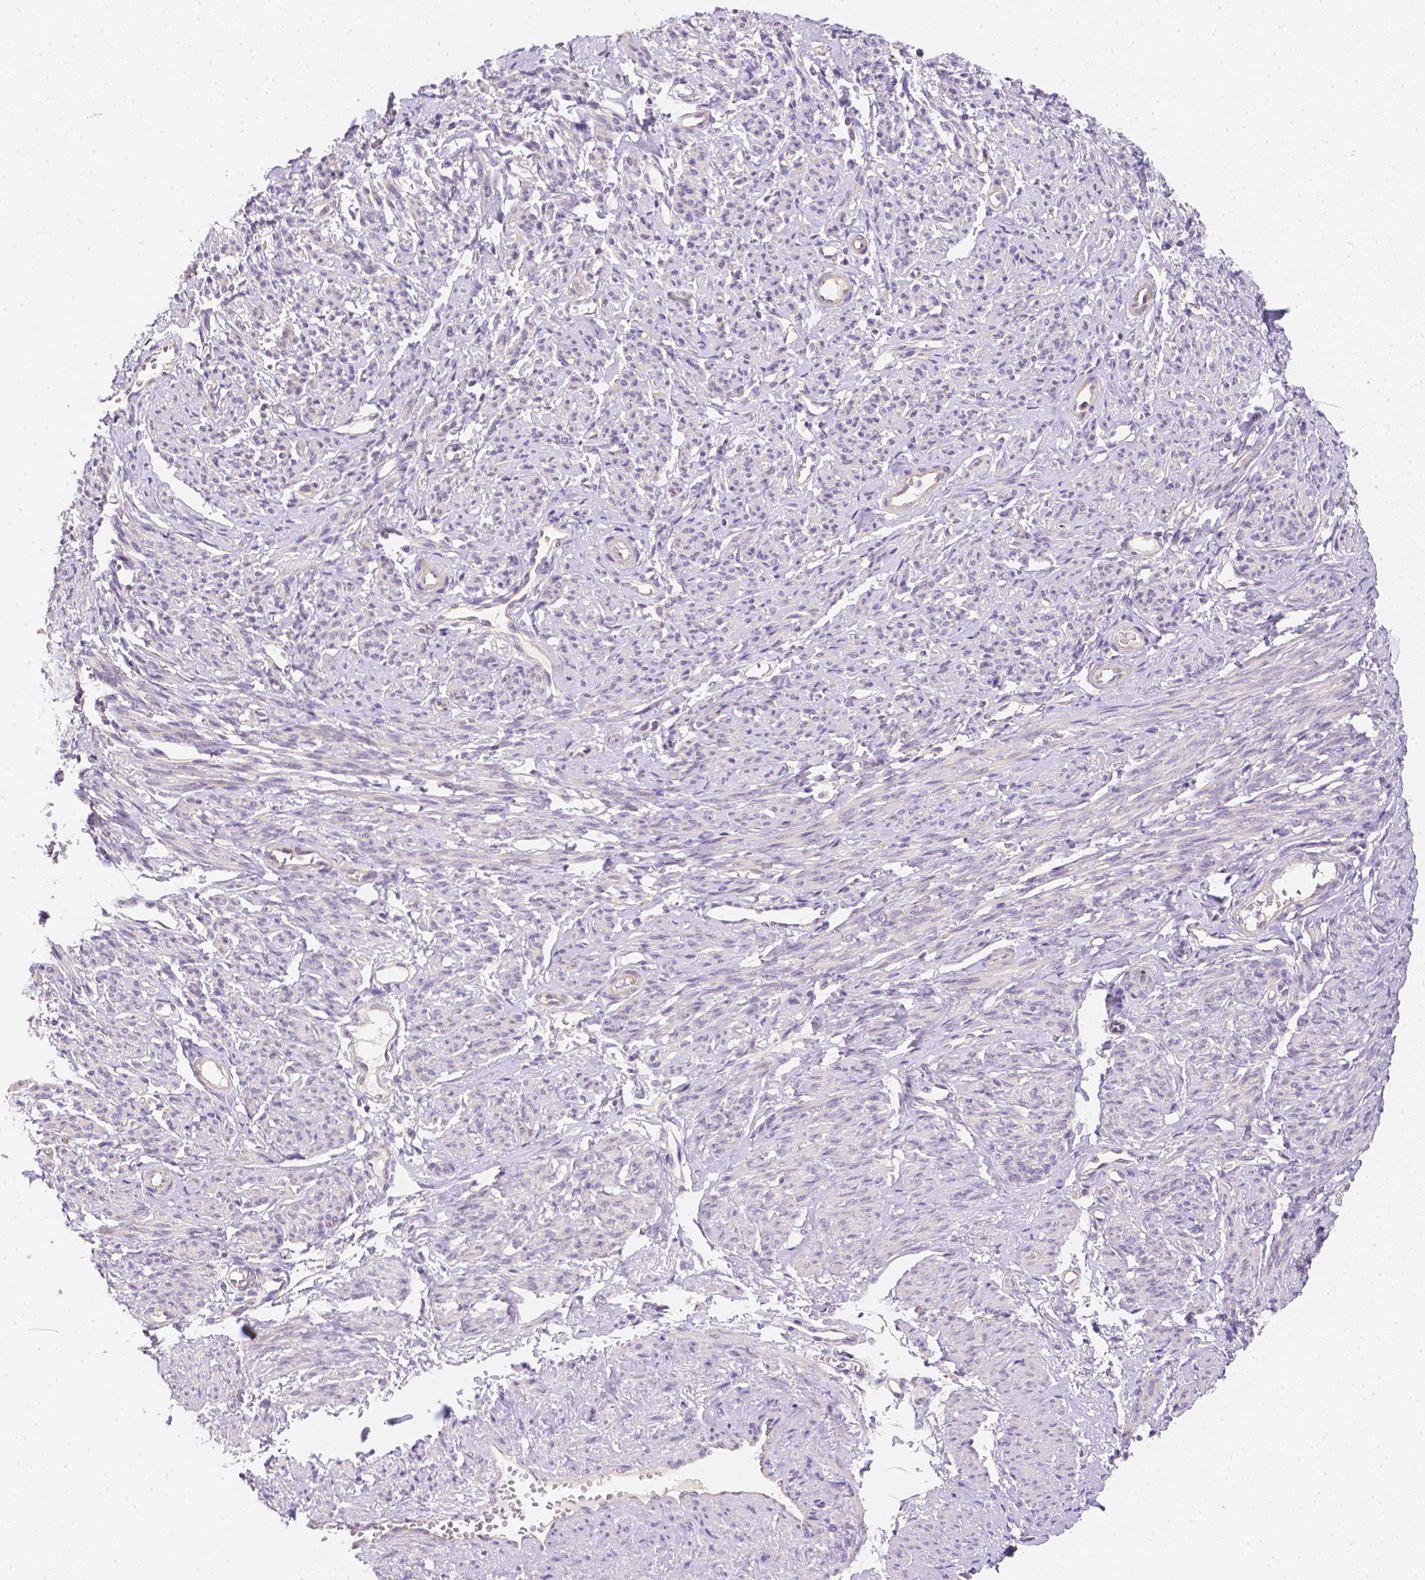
{"staining": {"intensity": "weak", "quantity": "<25%", "location": "cytoplasmic/membranous"}, "tissue": "smooth muscle", "cell_type": "Smooth muscle cells", "image_type": "normal", "snomed": [{"axis": "morphology", "description": "Normal tissue, NOS"}, {"axis": "topography", "description": "Smooth muscle"}], "caption": "Smooth muscle cells are negative for brown protein staining in benign smooth muscle. (Immunohistochemistry, brightfield microscopy, high magnification).", "gene": "C10orf67", "patient": {"sex": "female", "age": 65}}